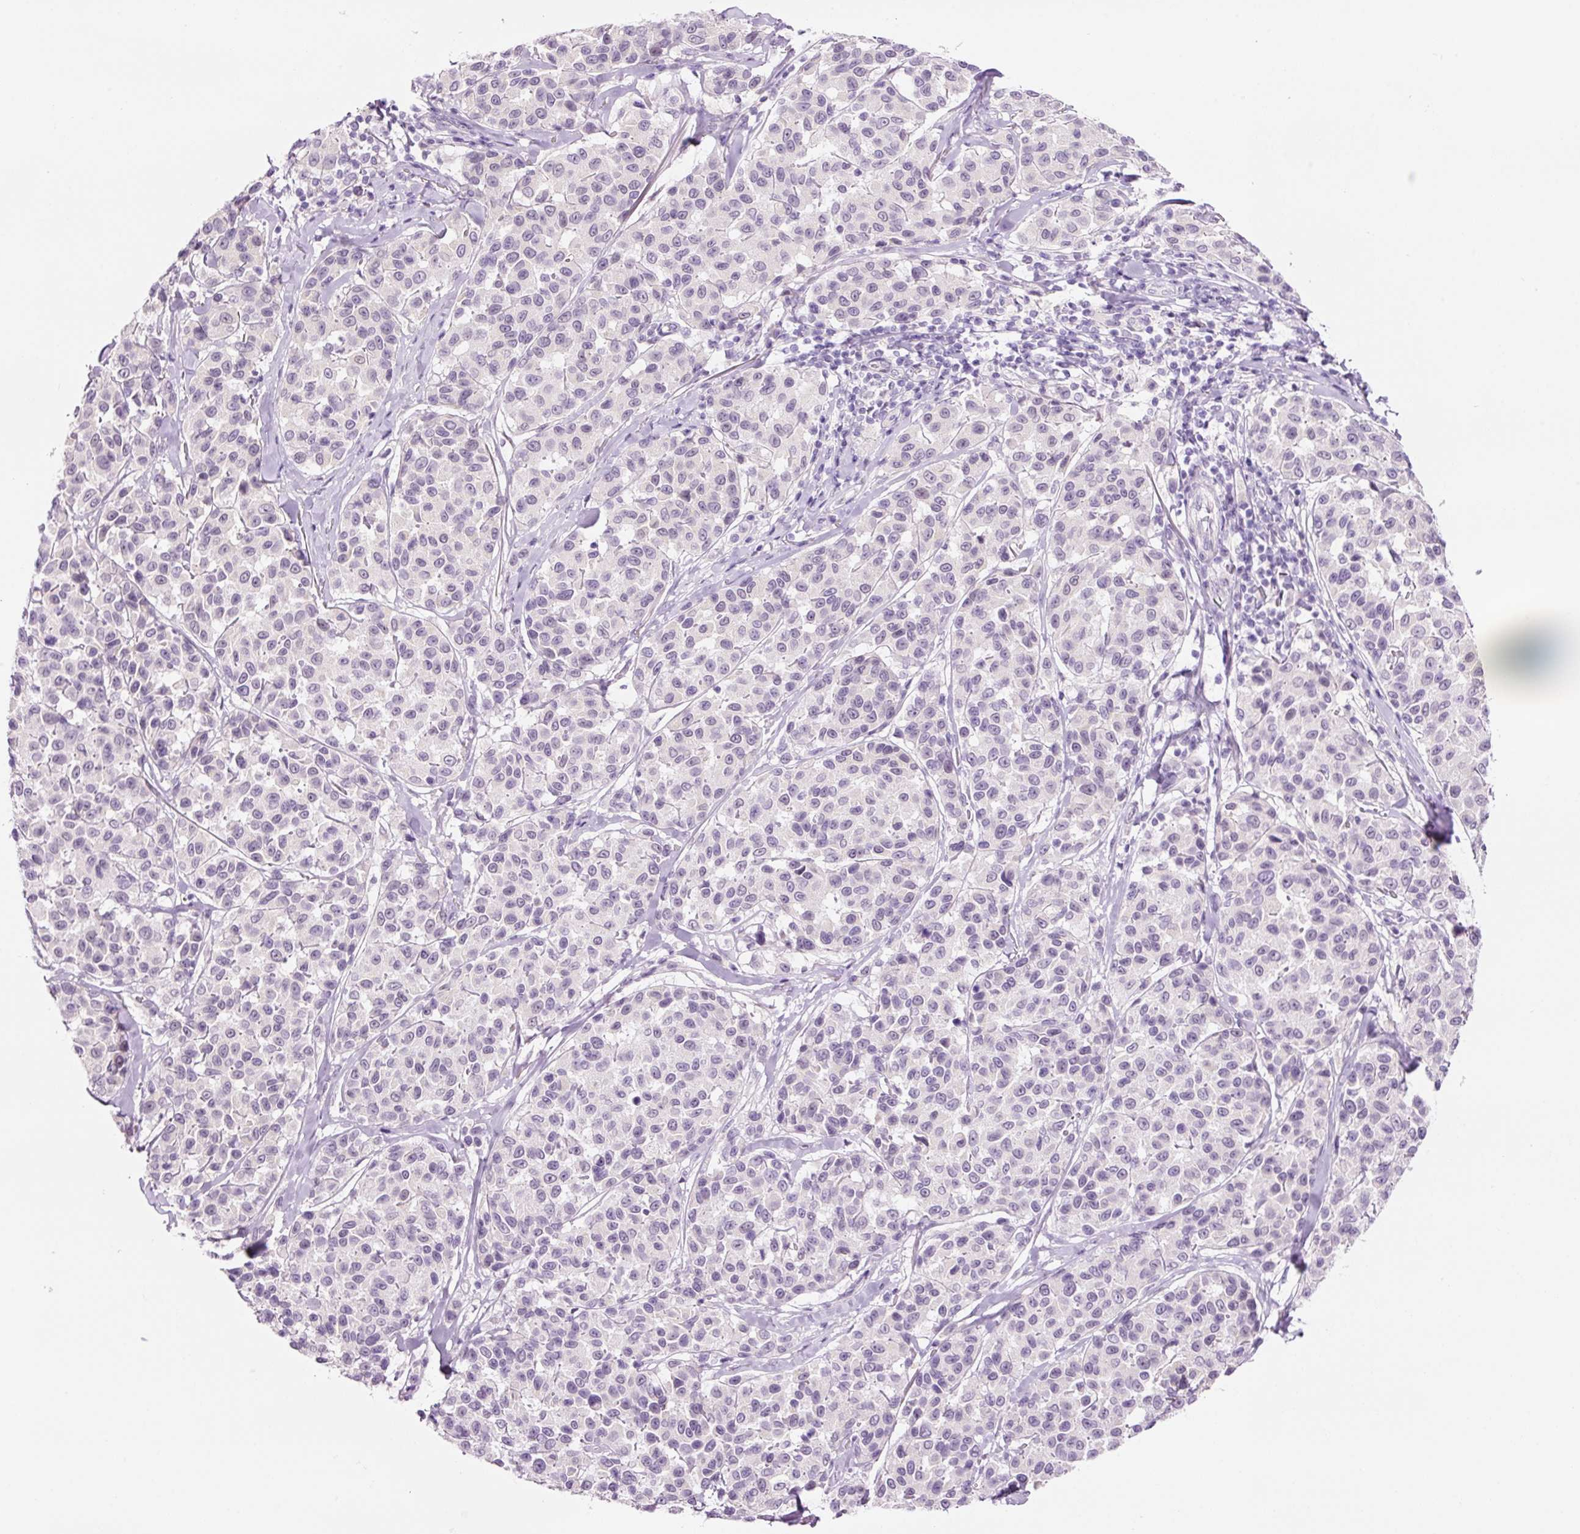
{"staining": {"intensity": "negative", "quantity": "none", "location": "none"}, "tissue": "melanoma", "cell_type": "Tumor cells", "image_type": "cancer", "snomed": [{"axis": "morphology", "description": "Malignant melanoma, NOS"}, {"axis": "topography", "description": "Skin"}], "caption": "The IHC histopathology image has no significant positivity in tumor cells of malignant melanoma tissue.", "gene": "GCG", "patient": {"sex": "female", "age": 66}}